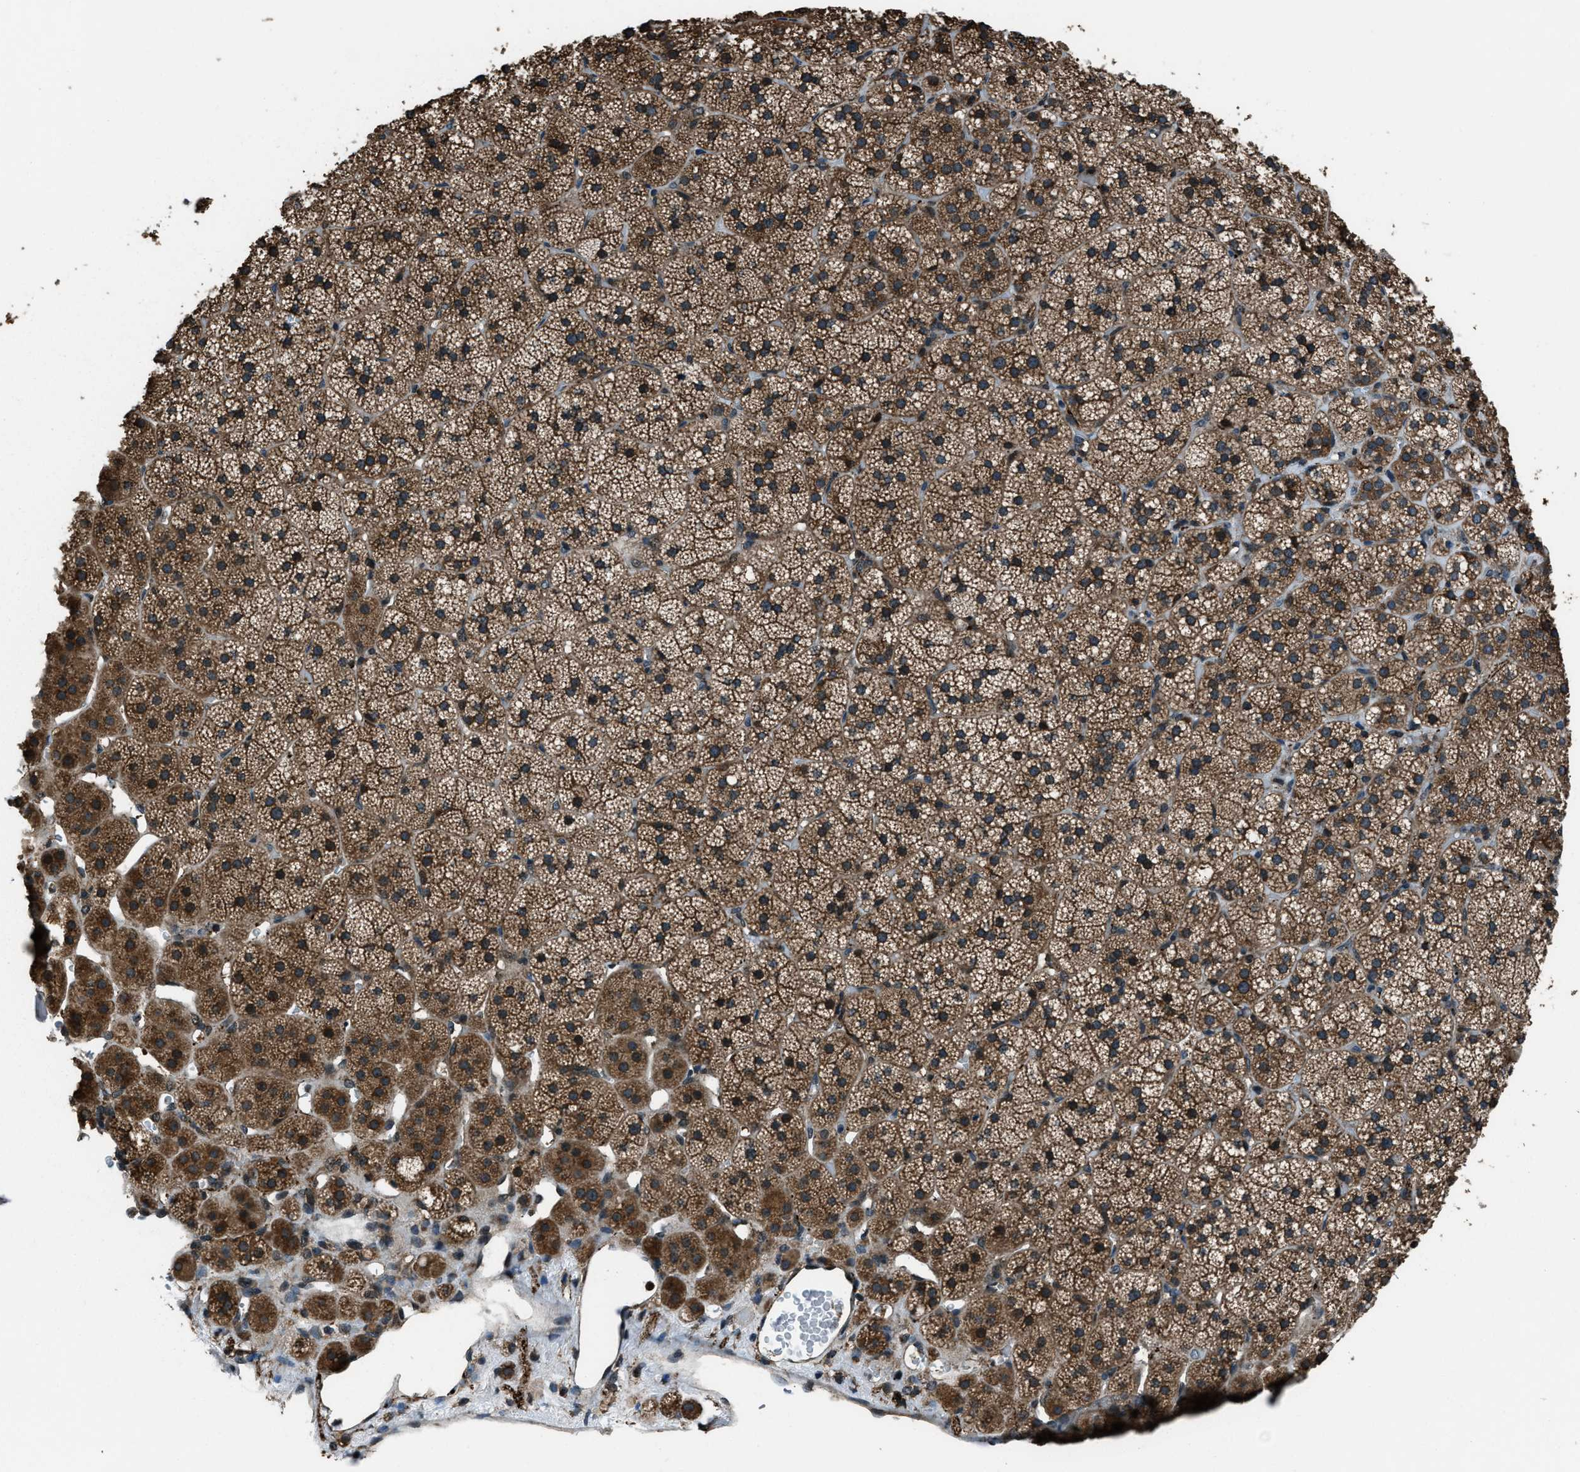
{"staining": {"intensity": "strong", "quantity": ">75%", "location": "cytoplasmic/membranous"}, "tissue": "adrenal gland", "cell_type": "Glandular cells", "image_type": "normal", "snomed": [{"axis": "morphology", "description": "Normal tissue, NOS"}, {"axis": "topography", "description": "Adrenal gland"}], "caption": "Strong cytoplasmic/membranous positivity is present in about >75% of glandular cells in unremarkable adrenal gland.", "gene": "TRIM4", "patient": {"sex": "female", "age": 44}}